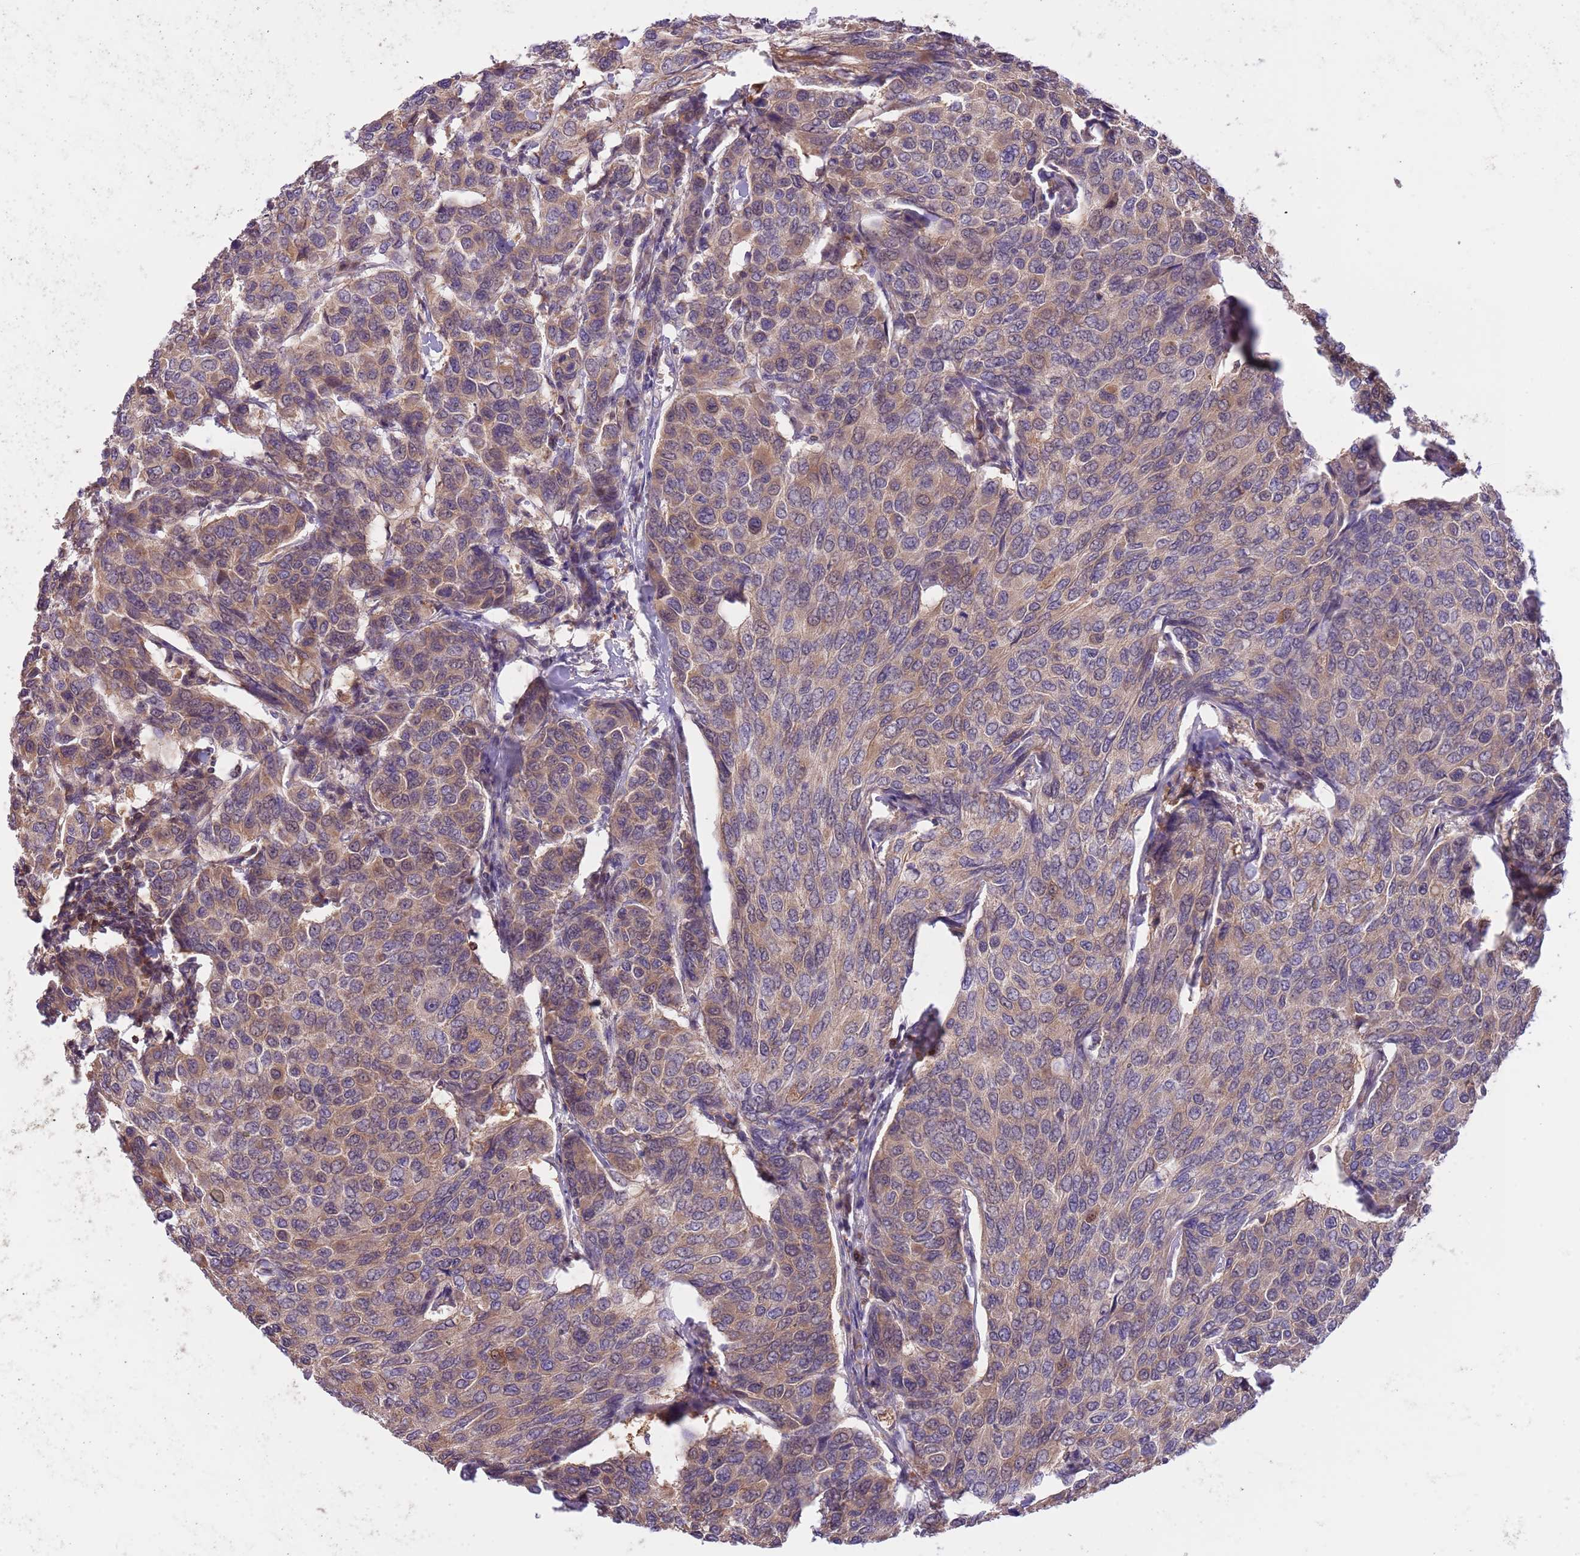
{"staining": {"intensity": "moderate", "quantity": ">75%", "location": "cytoplasmic/membranous"}, "tissue": "breast cancer", "cell_type": "Tumor cells", "image_type": "cancer", "snomed": [{"axis": "morphology", "description": "Duct carcinoma"}, {"axis": "topography", "description": "Breast"}], "caption": "IHC photomicrograph of neoplastic tissue: human breast cancer stained using immunohistochemistry shows medium levels of moderate protein expression localized specifically in the cytoplasmic/membranous of tumor cells, appearing as a cytoplasmic/membranous brown color.", "gene": "PRR32", "patient": {"sex": "female", "age": 55}}